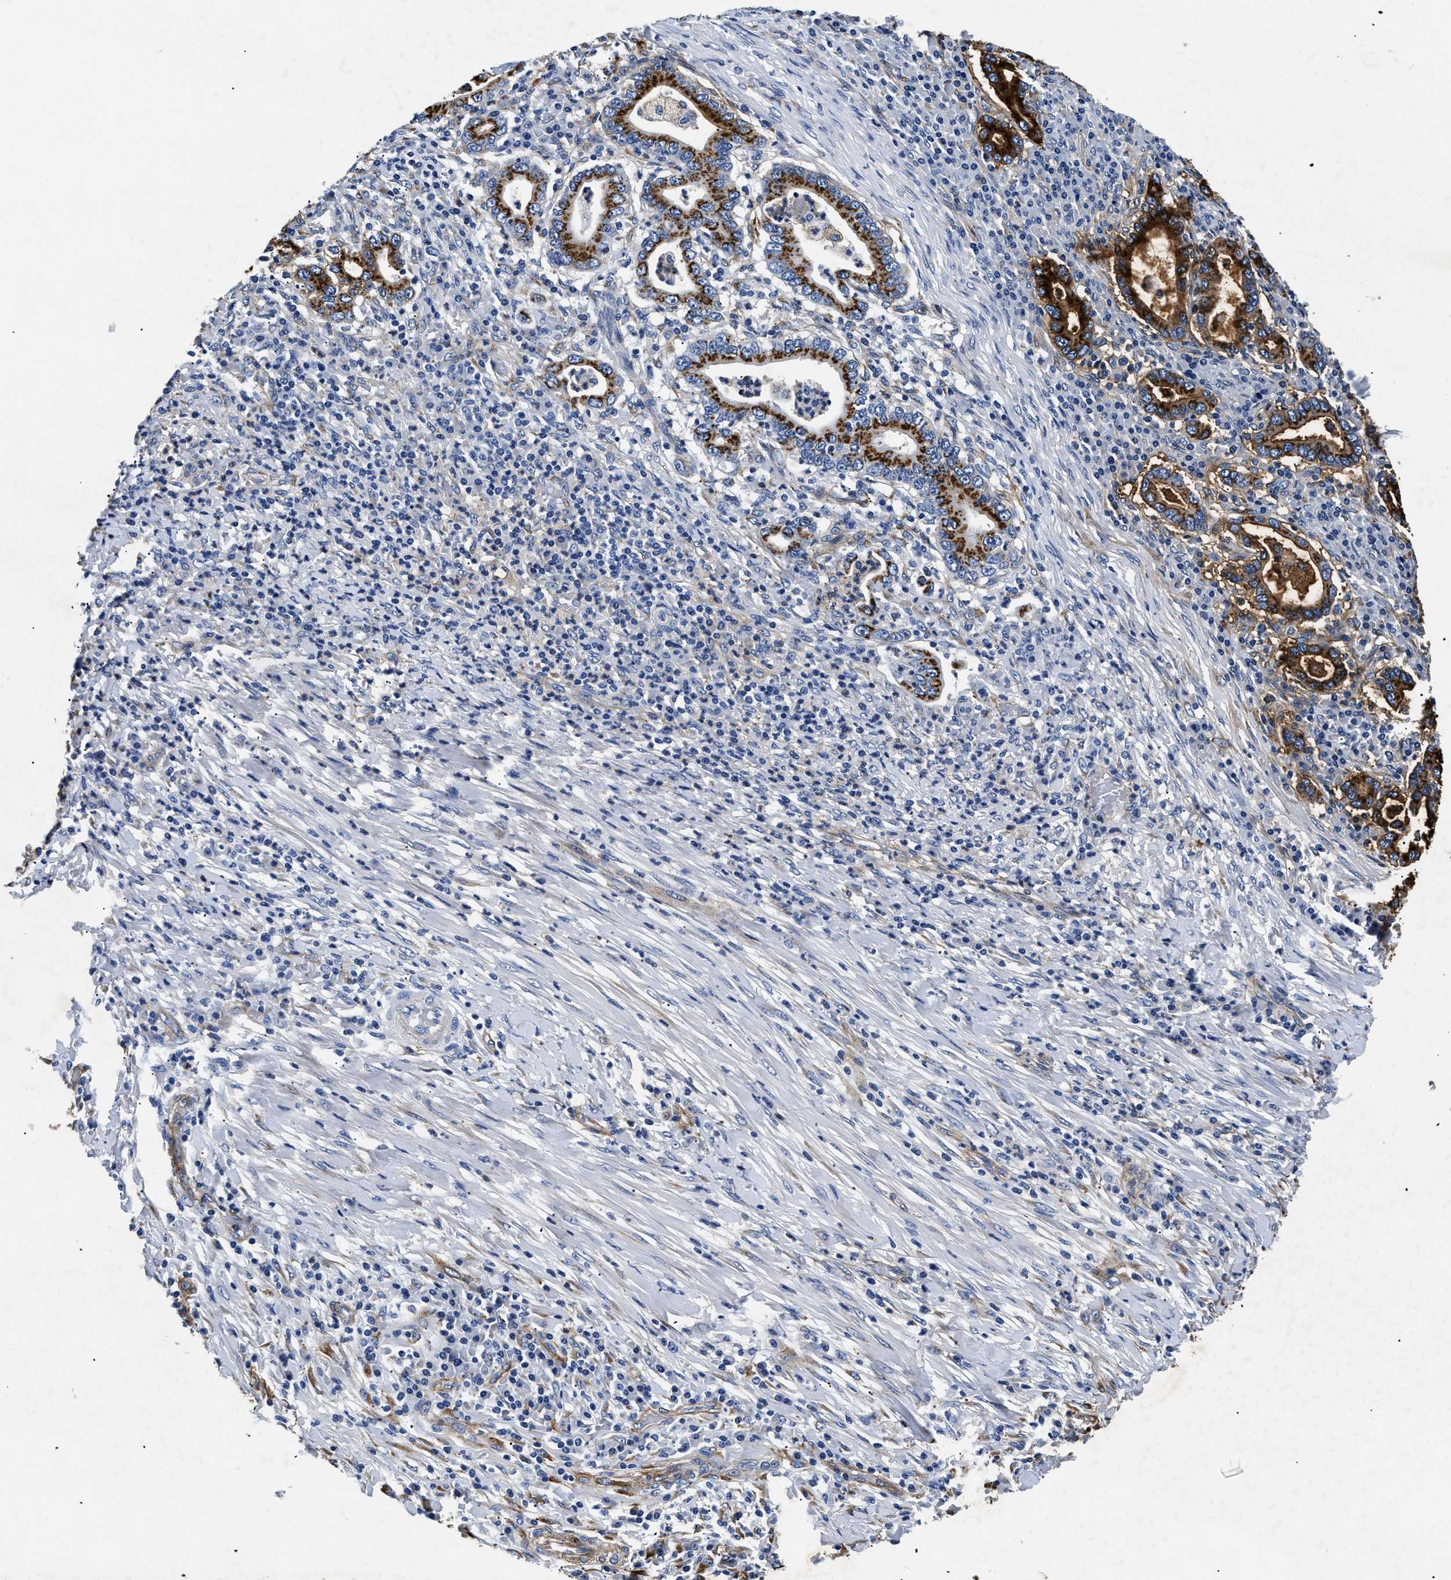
{"staining": {"intensity": "strong", "quantity": ">75%", "location": "cytoplasmic/membranous"}, "tissue": "stomach cancer", "cell_type": "Tumor cells", "image_type": "cancer", "snomed": [{"axis": "morphology", "description": "Normal tissue, NOS"}, {"axis": "morphology", "description": "Adenocarcinoma, NOS"}, {"axis": "topography", "description": "Esophagus"}, {"axis": "topography", "description": "Stomach, upper"}, {"axis": "topography", "description": "Peripheral nerve tissue"}], "caption": "Adenocarcinoma (stomach) stained with DAB (3,3'-diaminobenzidine) immunohistochemistry (IHC) displays high levels of strong cytoplasmic/membranous staining in about >75% of tumor cells. (IHC, brightfield microscopy, high magnification).", "gene": "LAMA3", "patient": {"sex": "male", "age": 62}}